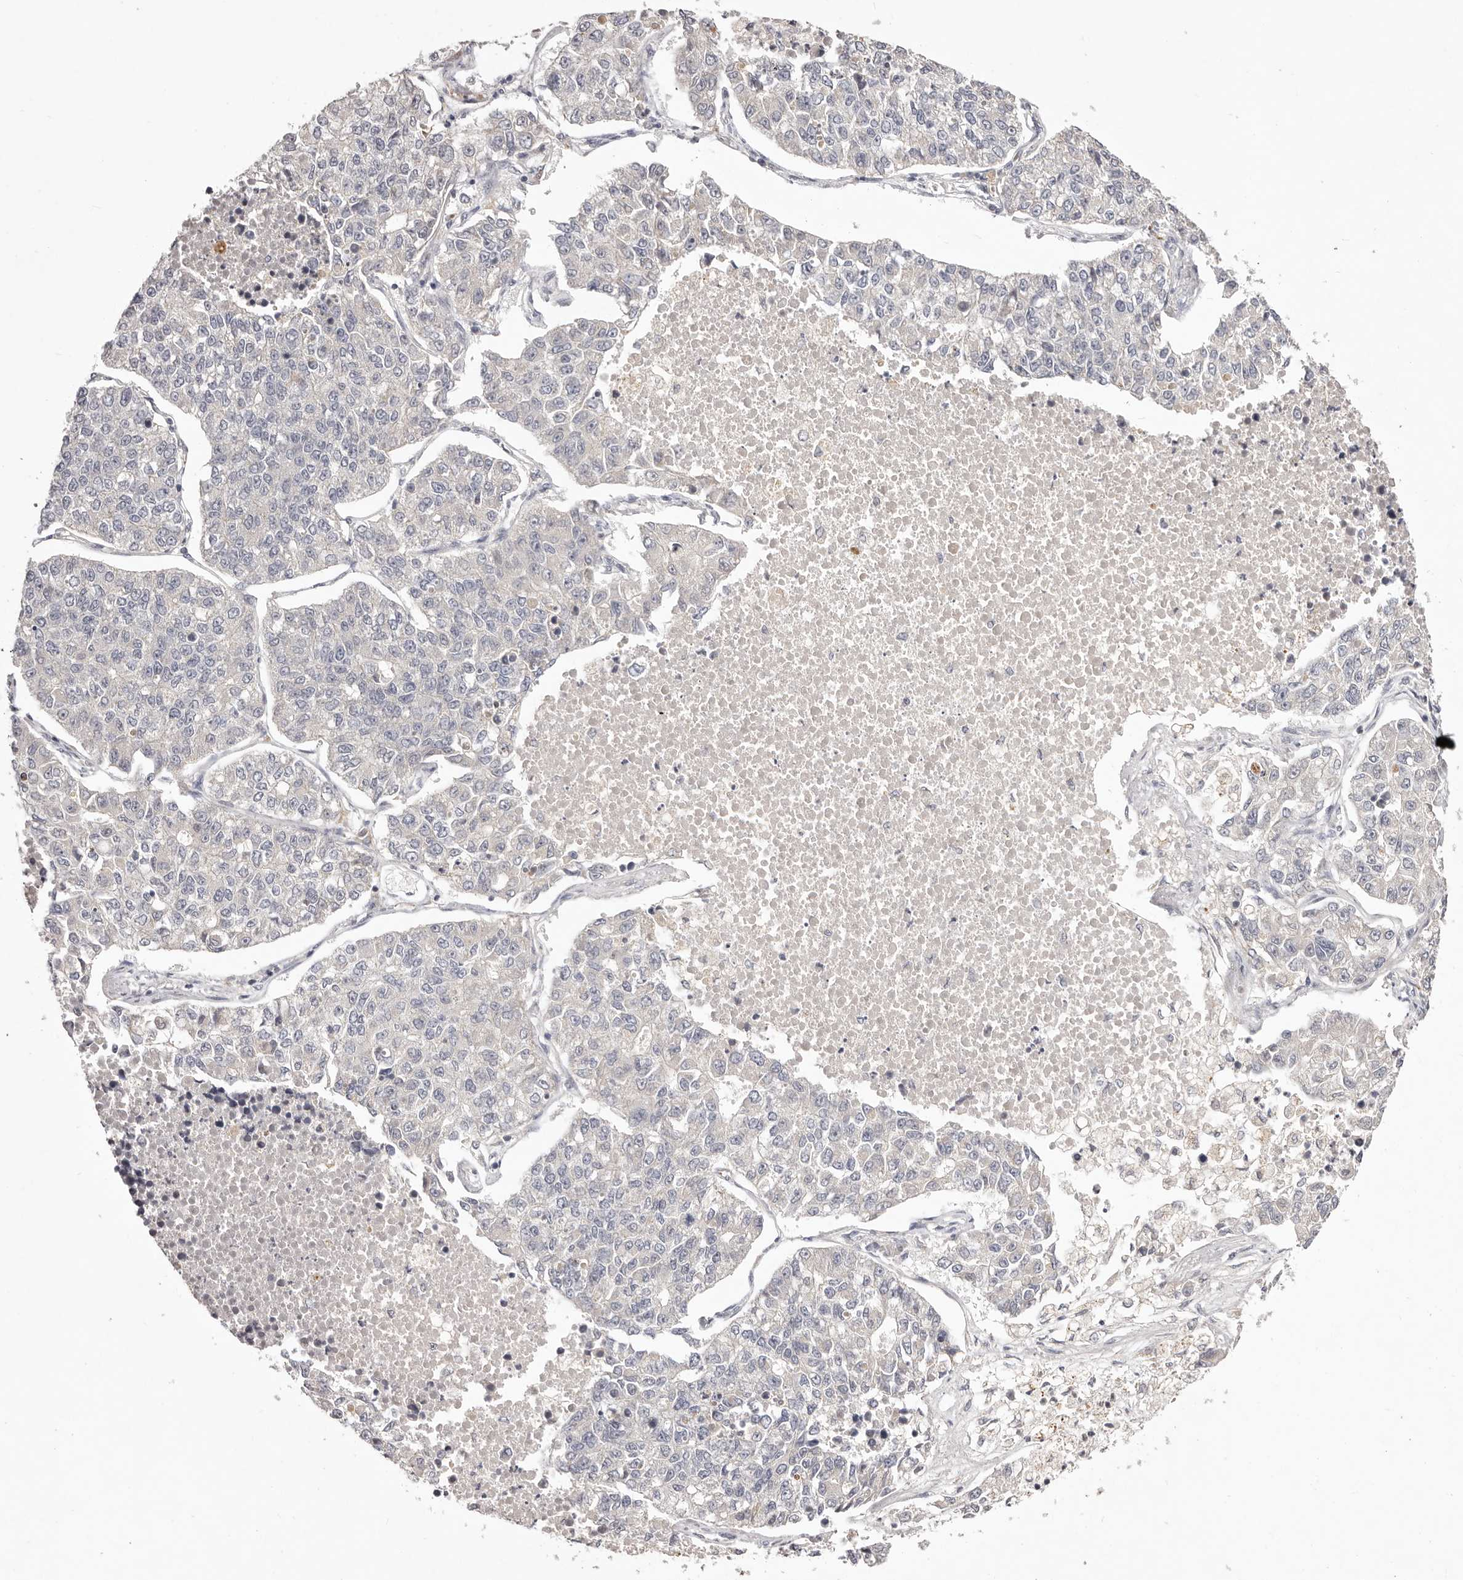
{"staining": {"intensity": "negative", "quantity": "none", "location": "none"}, "tissue": "lung cancer", "cell_type": "Tumor cells", "image_type": "cancer", "snomed": [{"axis": "morphology", "description": "Adenocarcinoma, NOS"}, {"axis": "topography", "description": "Lung"}], "caption": "Immunohistochemistry (IHC) micrograph of human lung cancer stained for a protein (brown), which displays no expression in tumor cells. (IHC, brightfield microscopy, high magnification).", "gene": "GARNL3", "patient": {"sex": "male", "age": 49}}